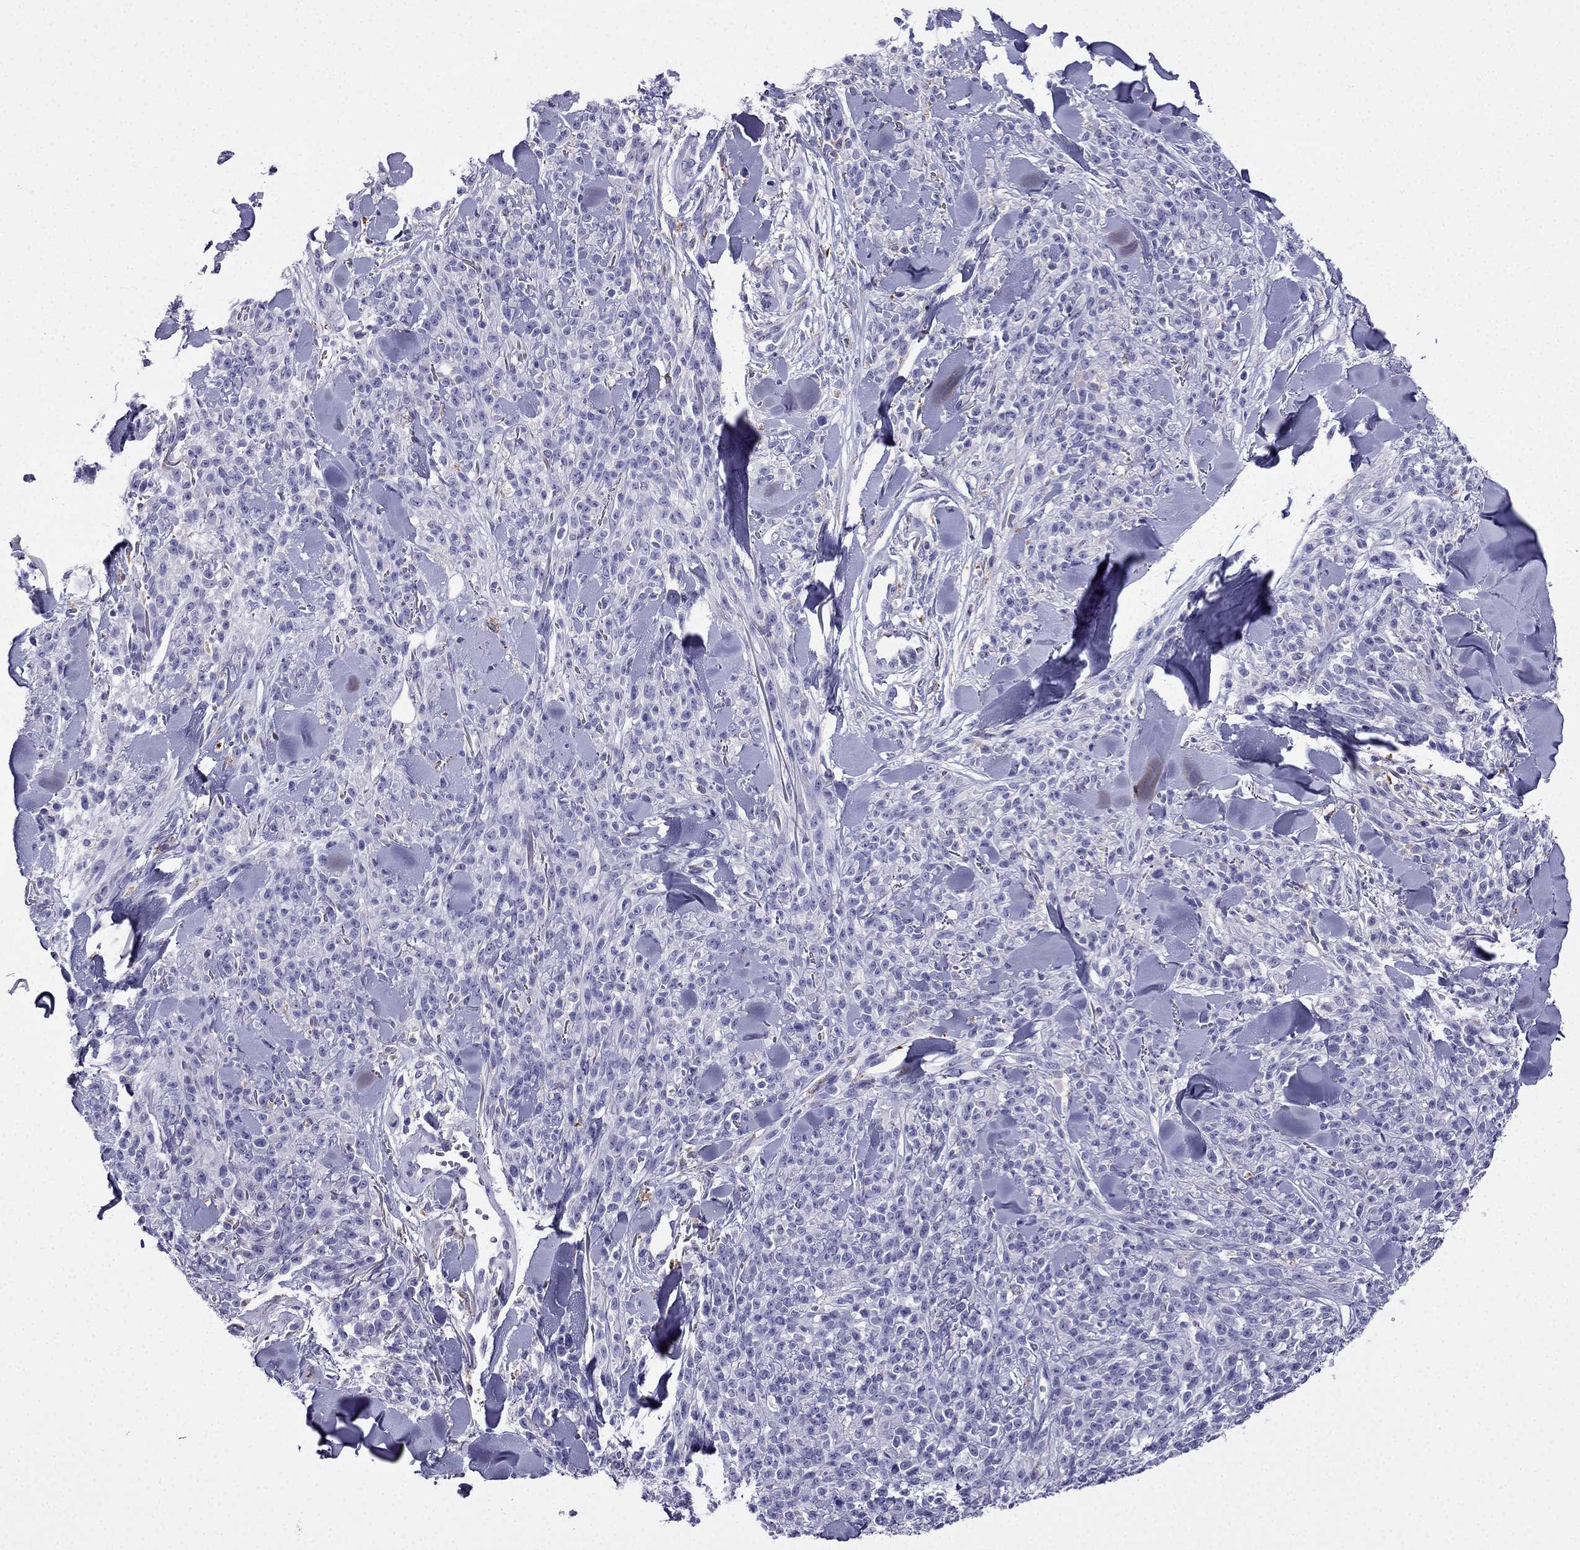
{"staining": {"intensity": "negative", "quantity": "none", "location": "none"}, "tissue": "melanoma", "cell_type": "Tumor cells", "image_type": "cancer", "snomed": [{"axis": "morphology", "description": "Malignant melanoma, NOS"}, {"axis": "topography", "description": "Skin"}, {"axis": "topography", "description": "Skin of trunk"}], "caption": "Histopathology image shows no significant protein positivity in tumor cells of melanoma.", "gene": "TSSK4", "patient": {"sex": "male", "age": 74}}